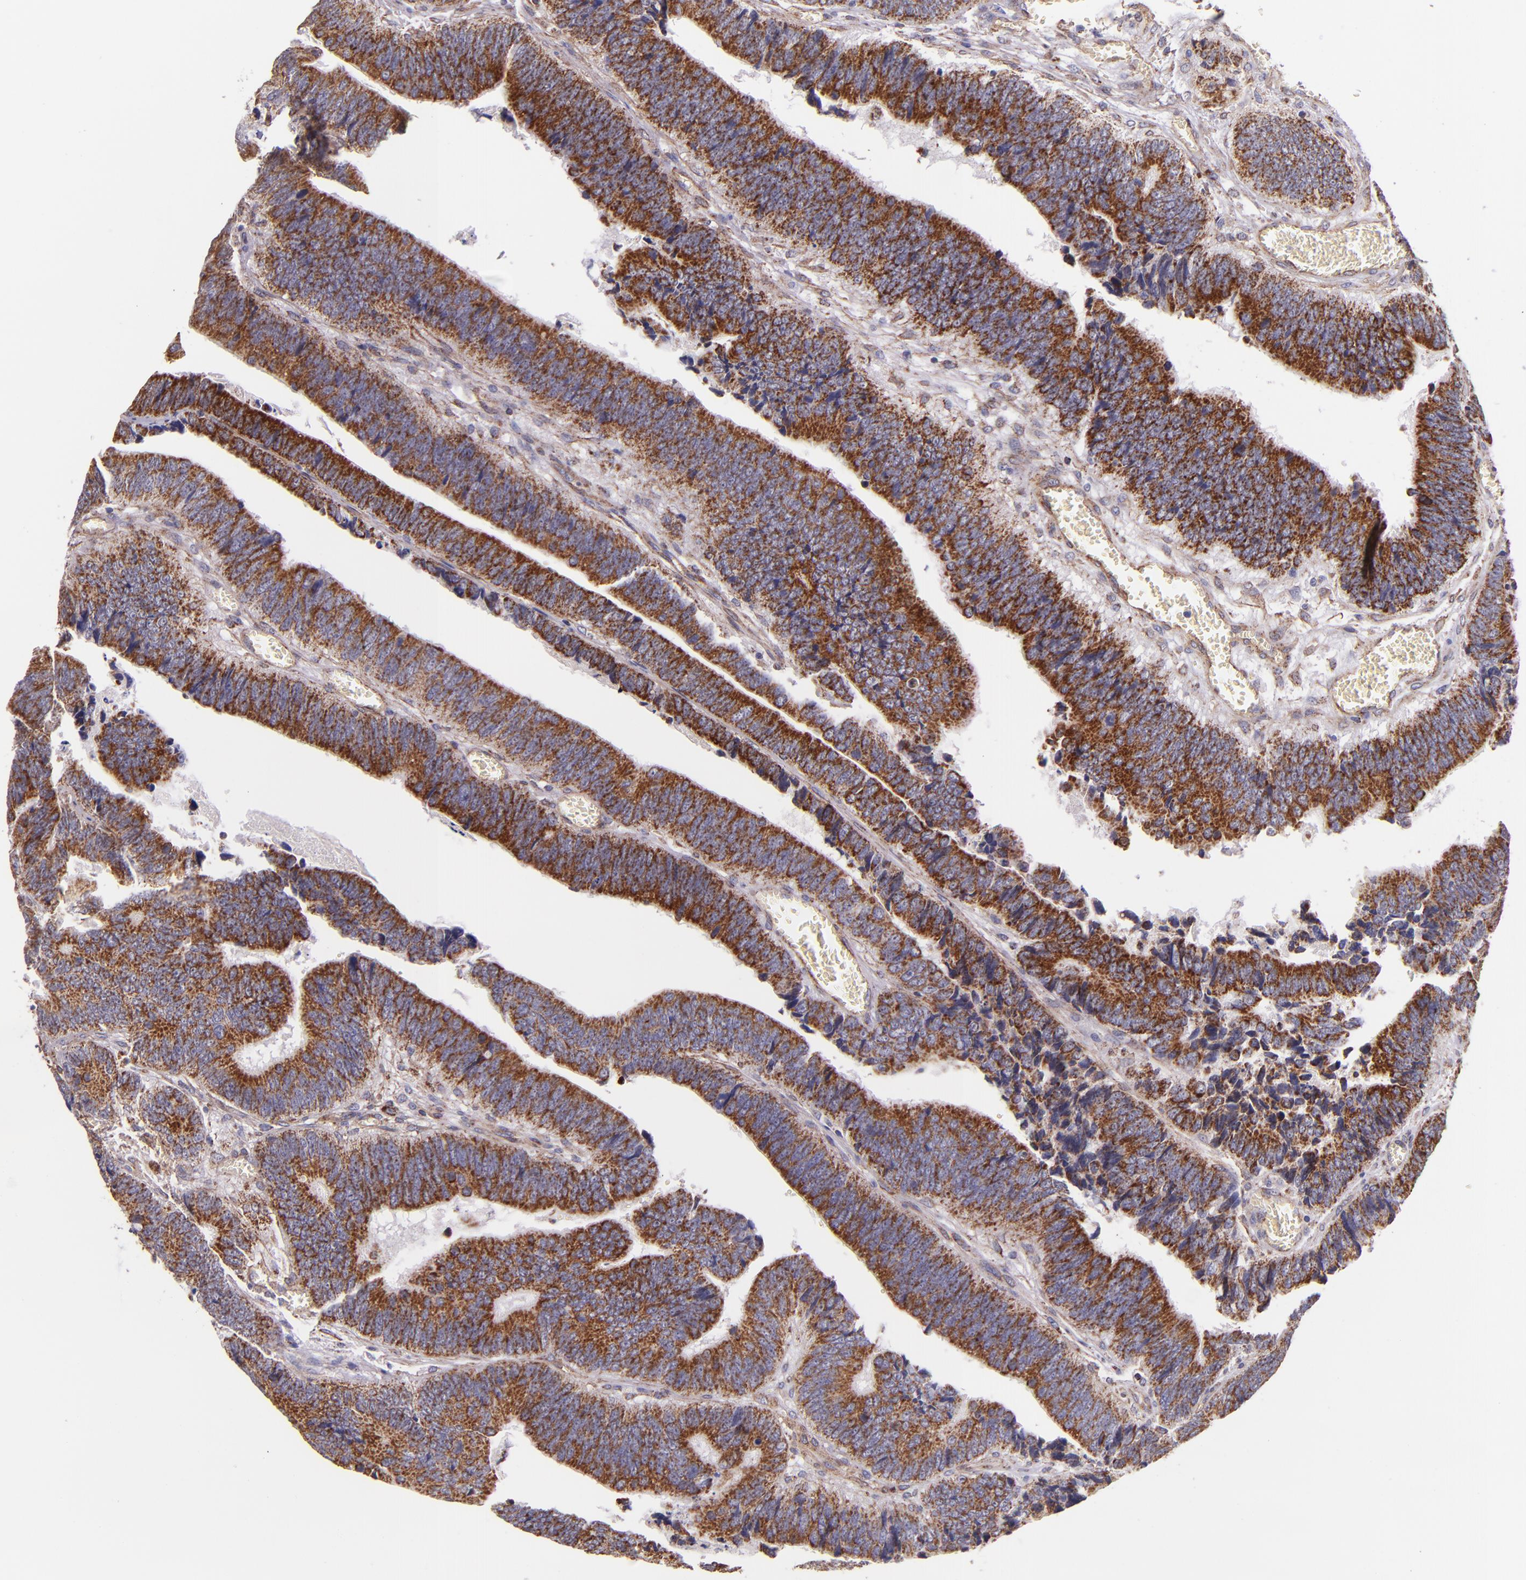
{"staining": {"intensity": "moderate", "quantity": ">75%", "location": "cytoplasmic/membranous"}, "tissue": "colorectal cancer", "cell_type": "Tumor cells", "image_type": "cancer", "snomed": [{"axis": "morphology", "description": "Adenocarcinoma, NOS"}, {"axis": "topography", "description": "Colon"}], "caption": "Colorectal cancer stained for a protein (brown) shows moderate cytoplasmic/membranous positive positivity in approximately >75% of tumor cells.", "gene": "IDH3G", "patient": {"sex": "male", "age": 72}}